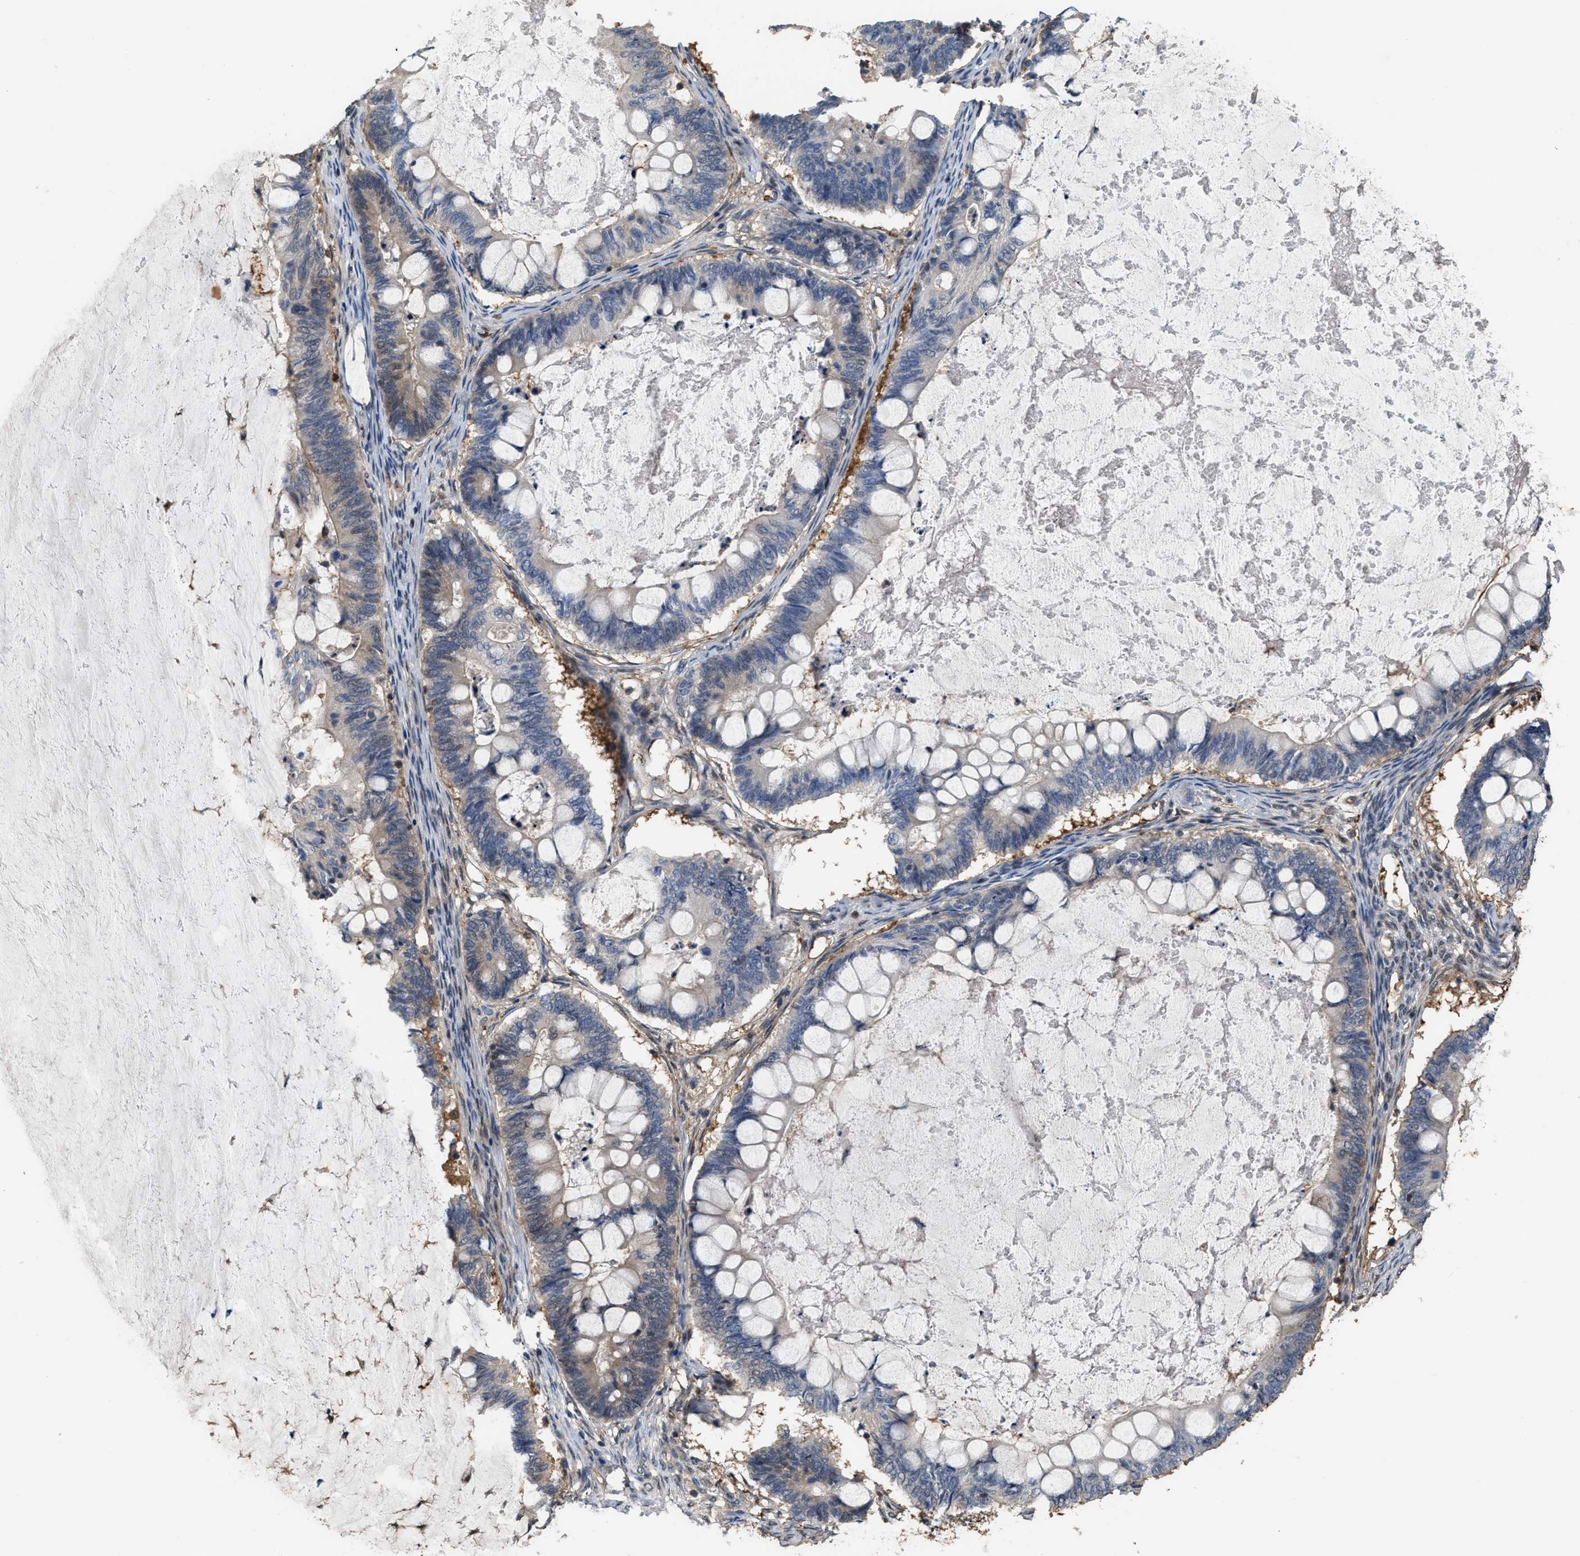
{"staining": {"intensity": "weak", "quantity": "<25%", "location": "cytoplasmic/membranous"}, "tissue": "ovarian cancer", "cell_type": "Tumor cells", "image_type": "cancer", "snomed": [{"axis": "morphology", "description": "Cystadenocarcinoma, mucinous, NOS"}, {"axis": "topography", "description": "Ovary"}], "caption": "DAB immunohistochemical staining of human ovarian mucinous cystadenocarcinoma reveals no significant staining in tumor cells.", "gene": "MTPN", "patient": {"sex": "female", "age": 61}}